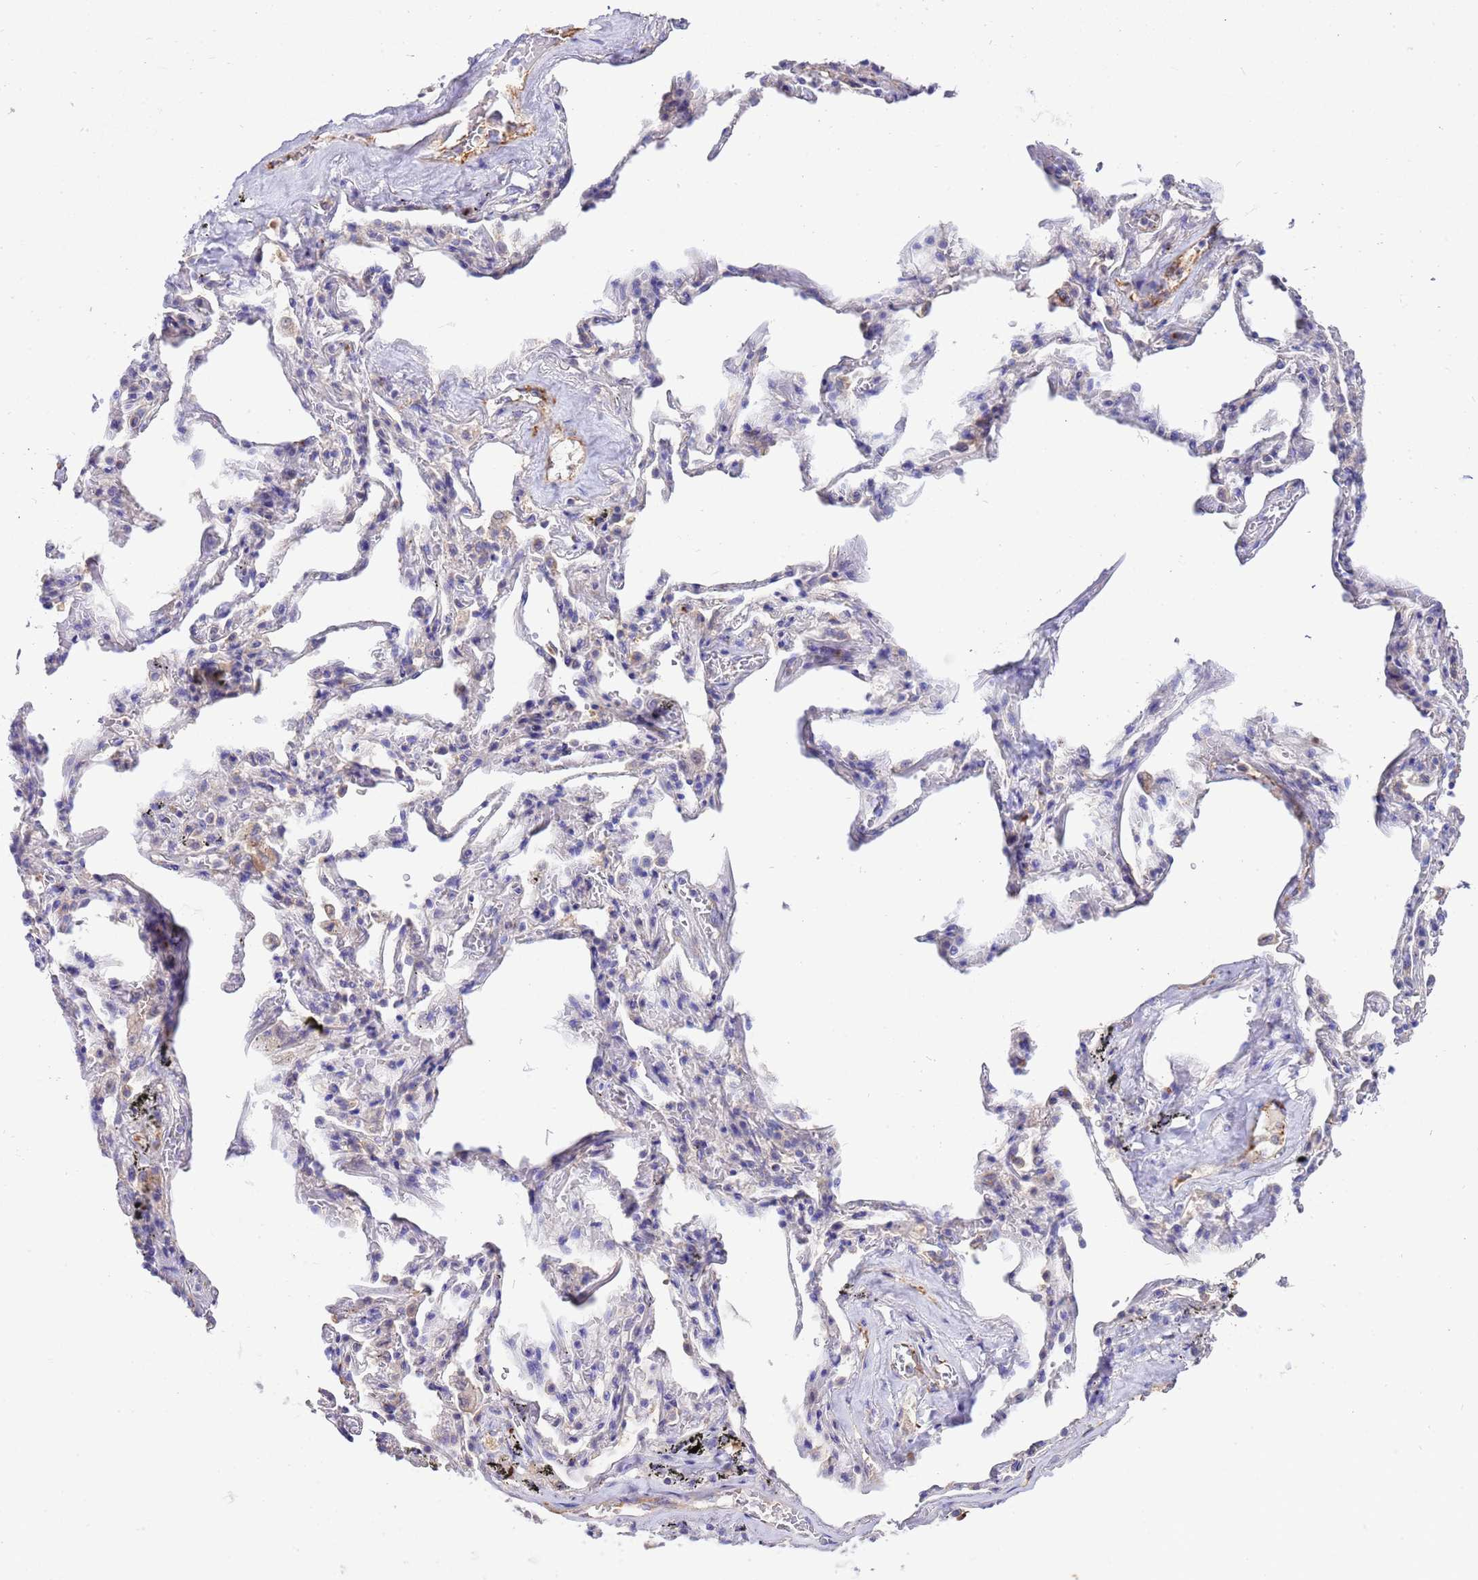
{"staining": {"intensity": "negative", "quantity": "none", "location": "none"}, "tissue": "adipose tissue", "cell_type": "Adipocytes", "image_type": "normal", "snomed": [{"axis": "morphology", "description": "Normal tissue, NOS"}, {"axis": "topography", "description": "Lymph node"}, {"axis": "topography", "description": "Bronchus"}], "caption": "Immunohistochemistry micrograph of benign adipose tissue stained for a protein (brown), which shows no staining in adipocytes. (DAB (3,3'-diaminobenzidine) immunohistochemistry (IHC) with hematoxylin counter stain).", "gene": "ANAPC1", "patient": {"sex": "male", "age": 63}}